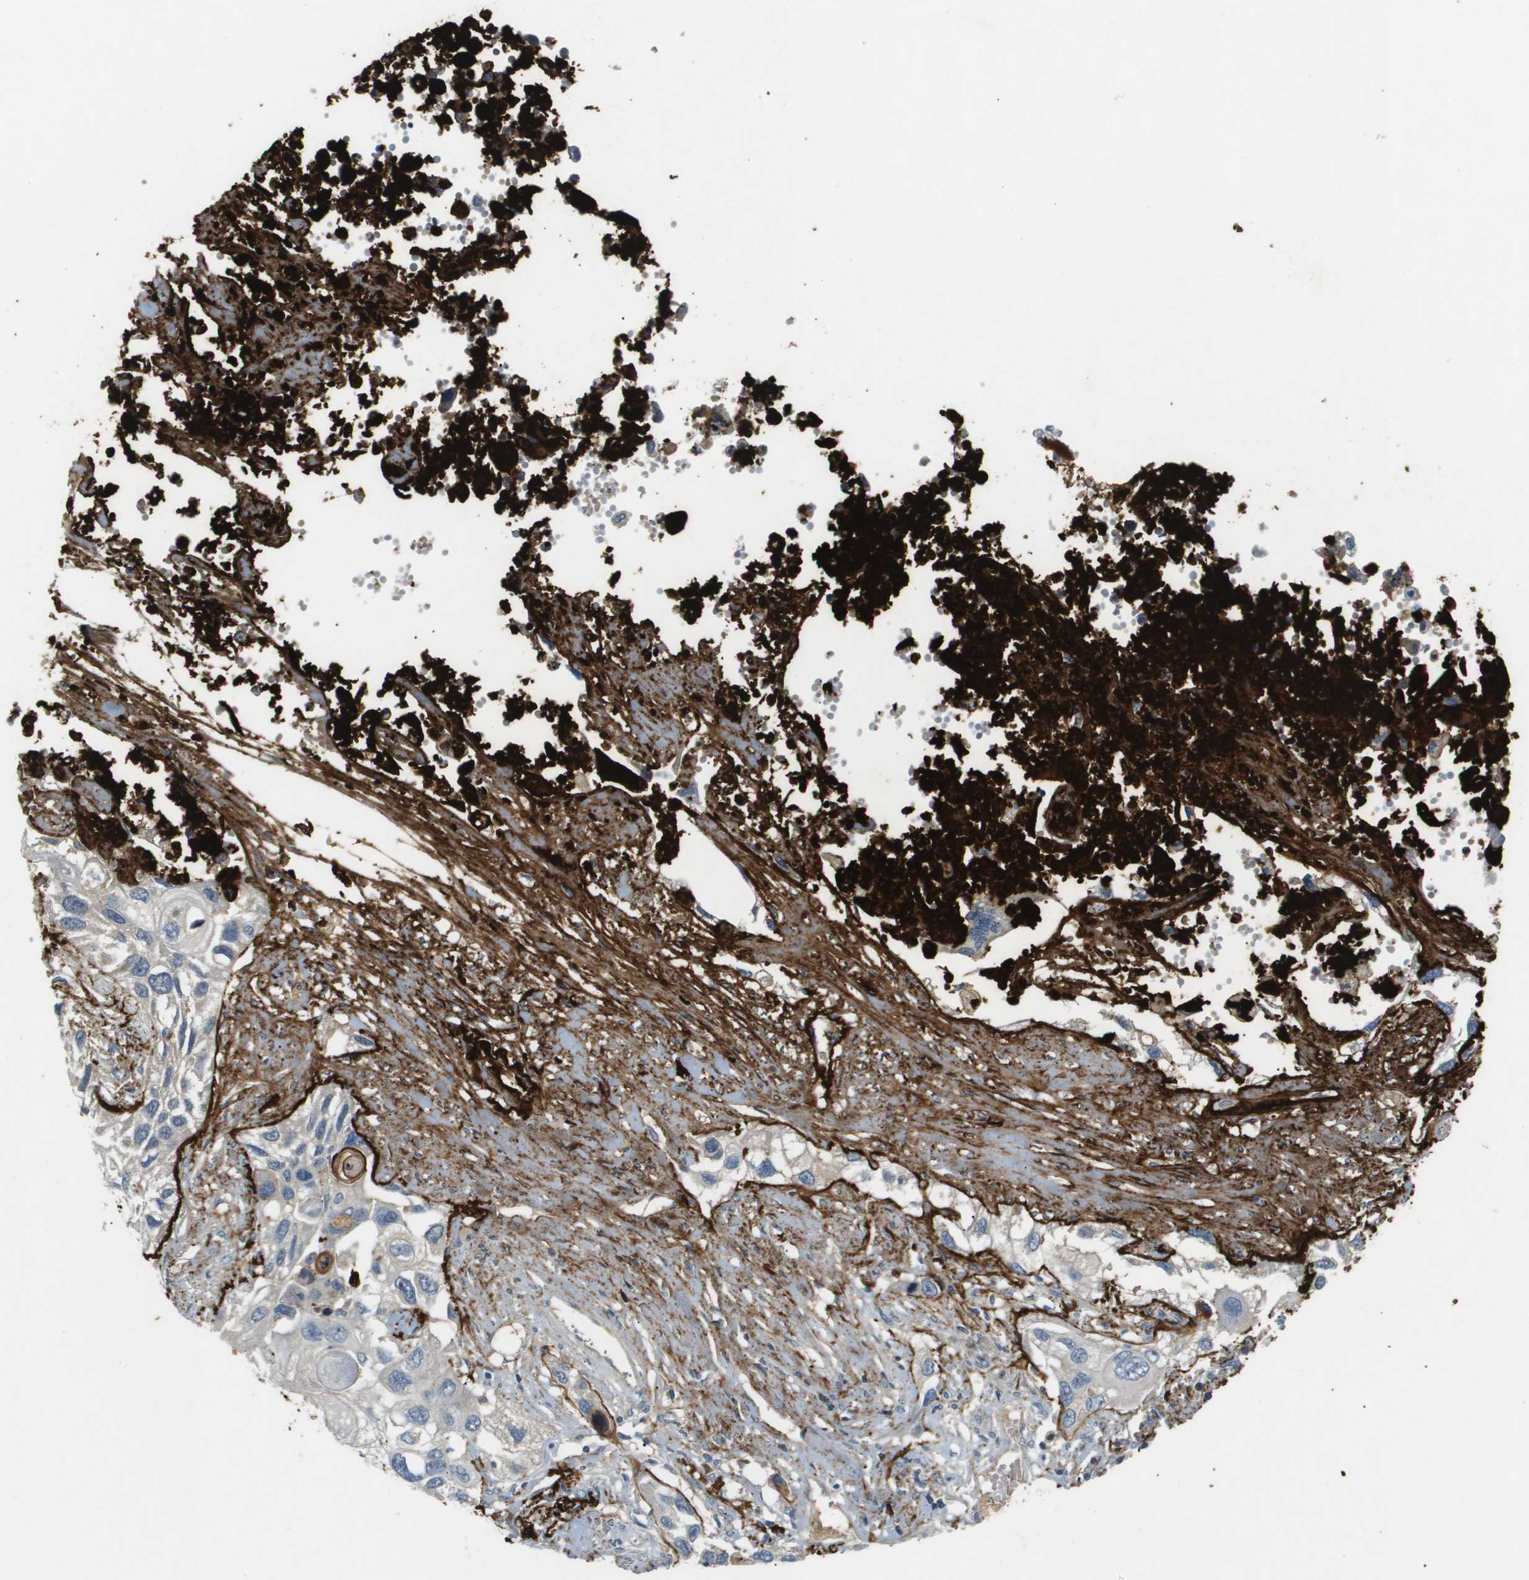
{"staining": {"intensity": "negative", "quantity": "none", "location": "none"}, "tissue": "lung cancer", "cell_type": "Tumor cells", "image_type": "cancer", "snomed": [{"axis": "morphology", "description": "Squamous cell carcinoma, NOS"}, {"axis": "topography", "description": "Lung"}], "caption": "Image shows no significant protein positivity in tumor cells of lung cancer (squamous cell carcinoma).", "gene": "VTN", "patient": {"sex": "male", "age": 71}}